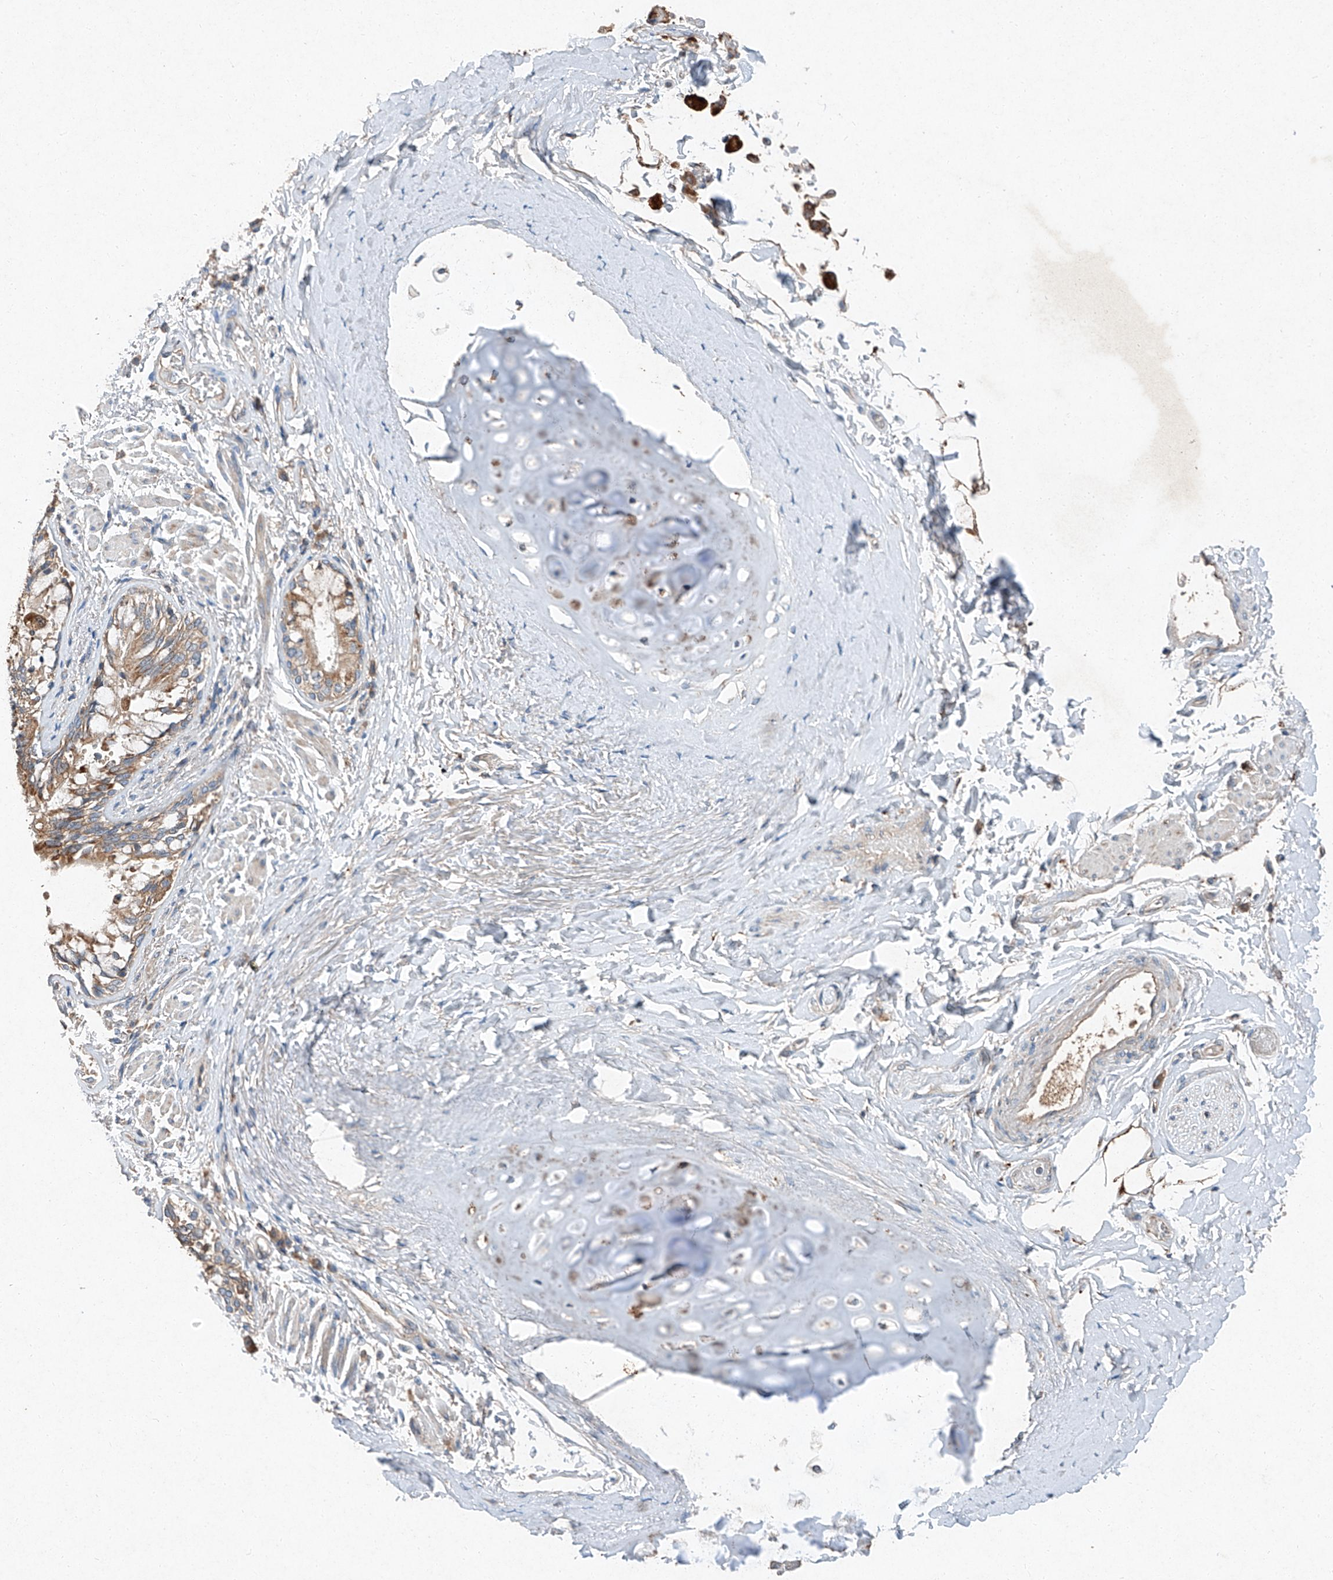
{"staining": {"intensity": "moderate", "quantity": ">75%", "location": "cytoplasmic/membranous"}, "tissue": "bronchus", "cell_type": "Respiratory epithelial cells", "image_type": "normal", "snomed": [{"axis": "morphology", "description": "Normal tissue, NOS"}, {"axis": "morphology", "description": "Inflammation, NOS"}, {"axis": "topography", "description": "Lung"}], "caption": "The immunohistochemical stain shows moderate cytoplasmic/membranous positivity in respiratory epithelial cells of benign bronchus. (DAB (3,3'-diaminobenzidine) IHC with brightfield microscopy, high magnification).", "gene": "RUSC1", "patient": {"sex": "female", "age": 46}}